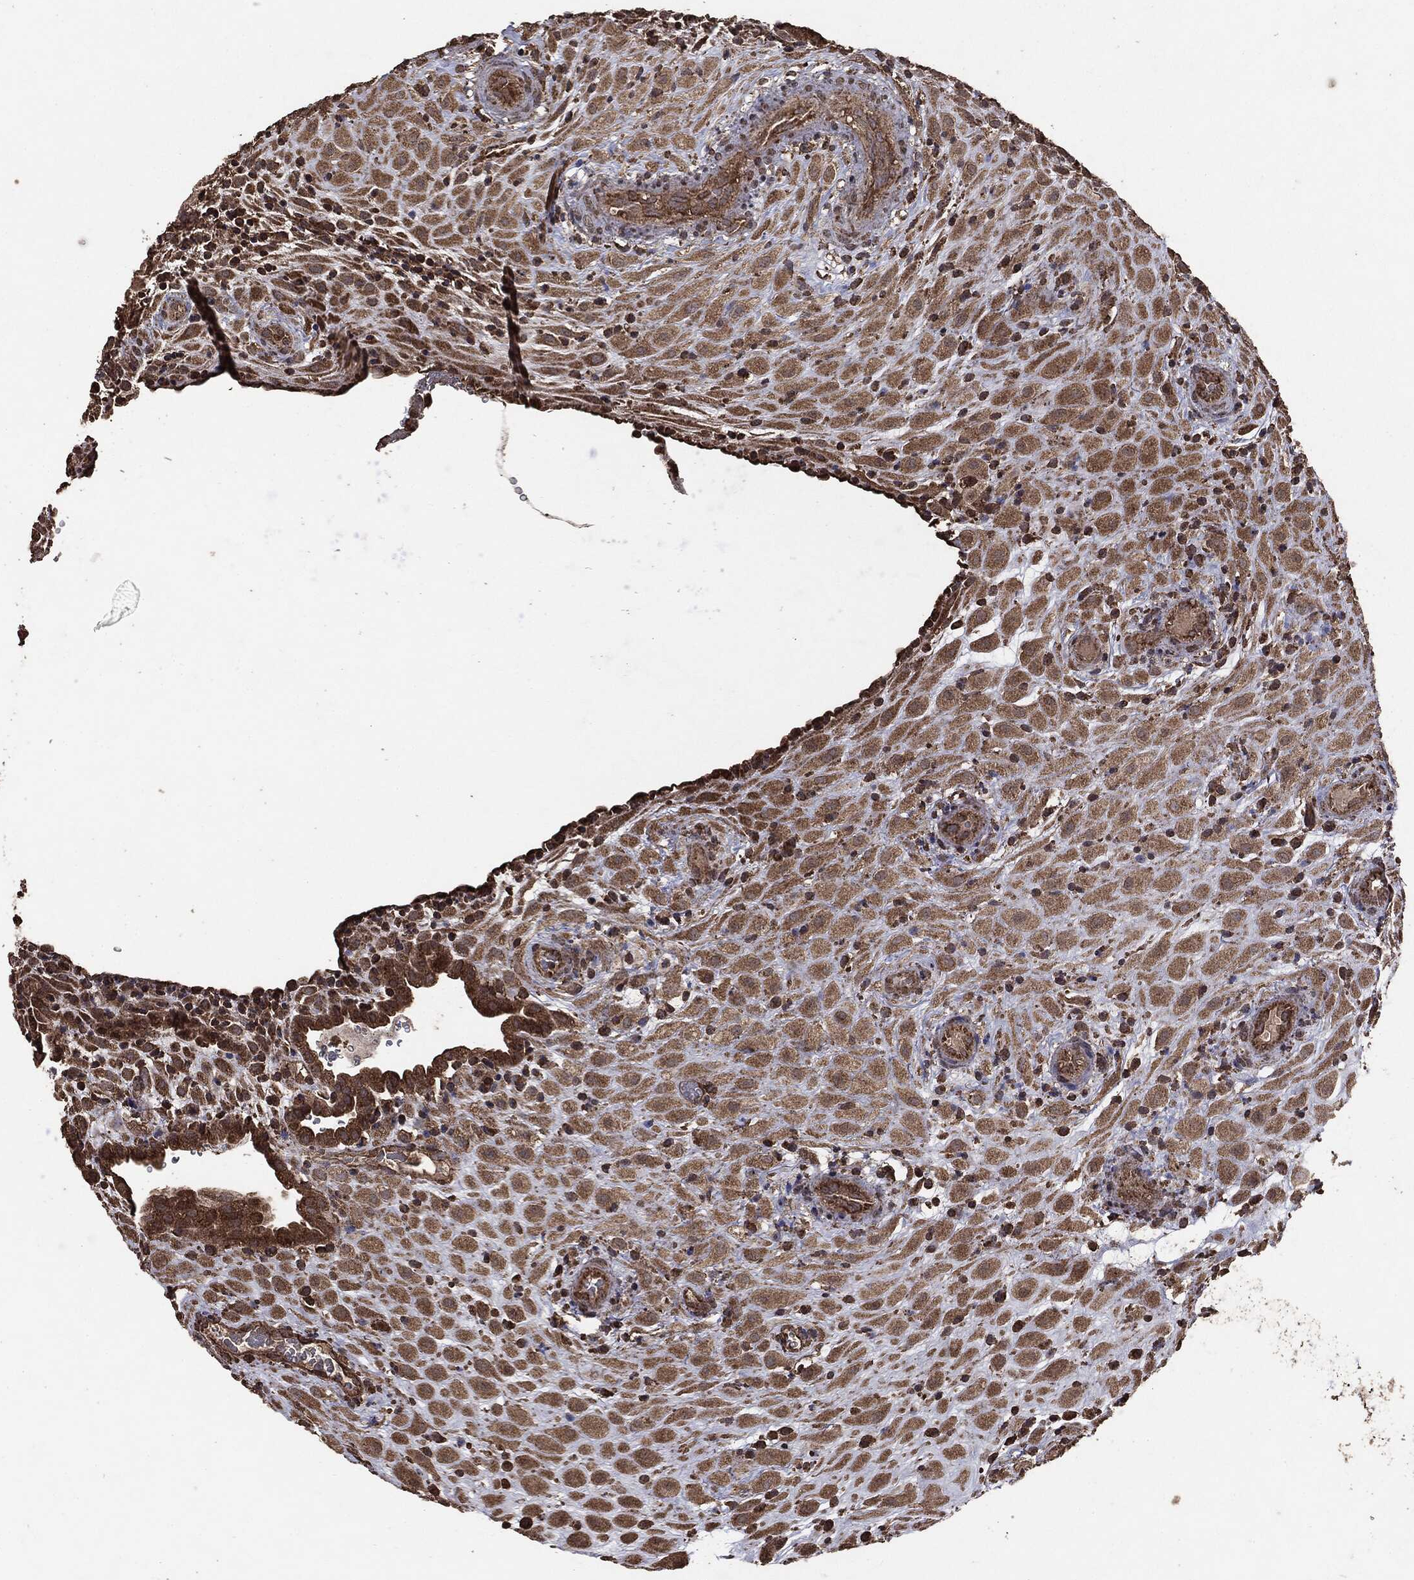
{"staining": {"intensity": "moderate", "quantity": ">75%", "location": "cytoplasmic/membranous"}, "tissue": "placenta", "cell_type": "Decidual cells", "image_type": "normal", "snomed": [{"axis": "morphology", "description": "Normal tissue, NOS"}, {"axis": "topography", "description": "Placenta"}], "caption": "Human placenta stained for a protein (brown) reveals moderate cytoplasmic/membranous positive positivity in approximately >75% of decidual cells.", "gene": "MTOR", "patient": {"sex": "female", "age": 19}}